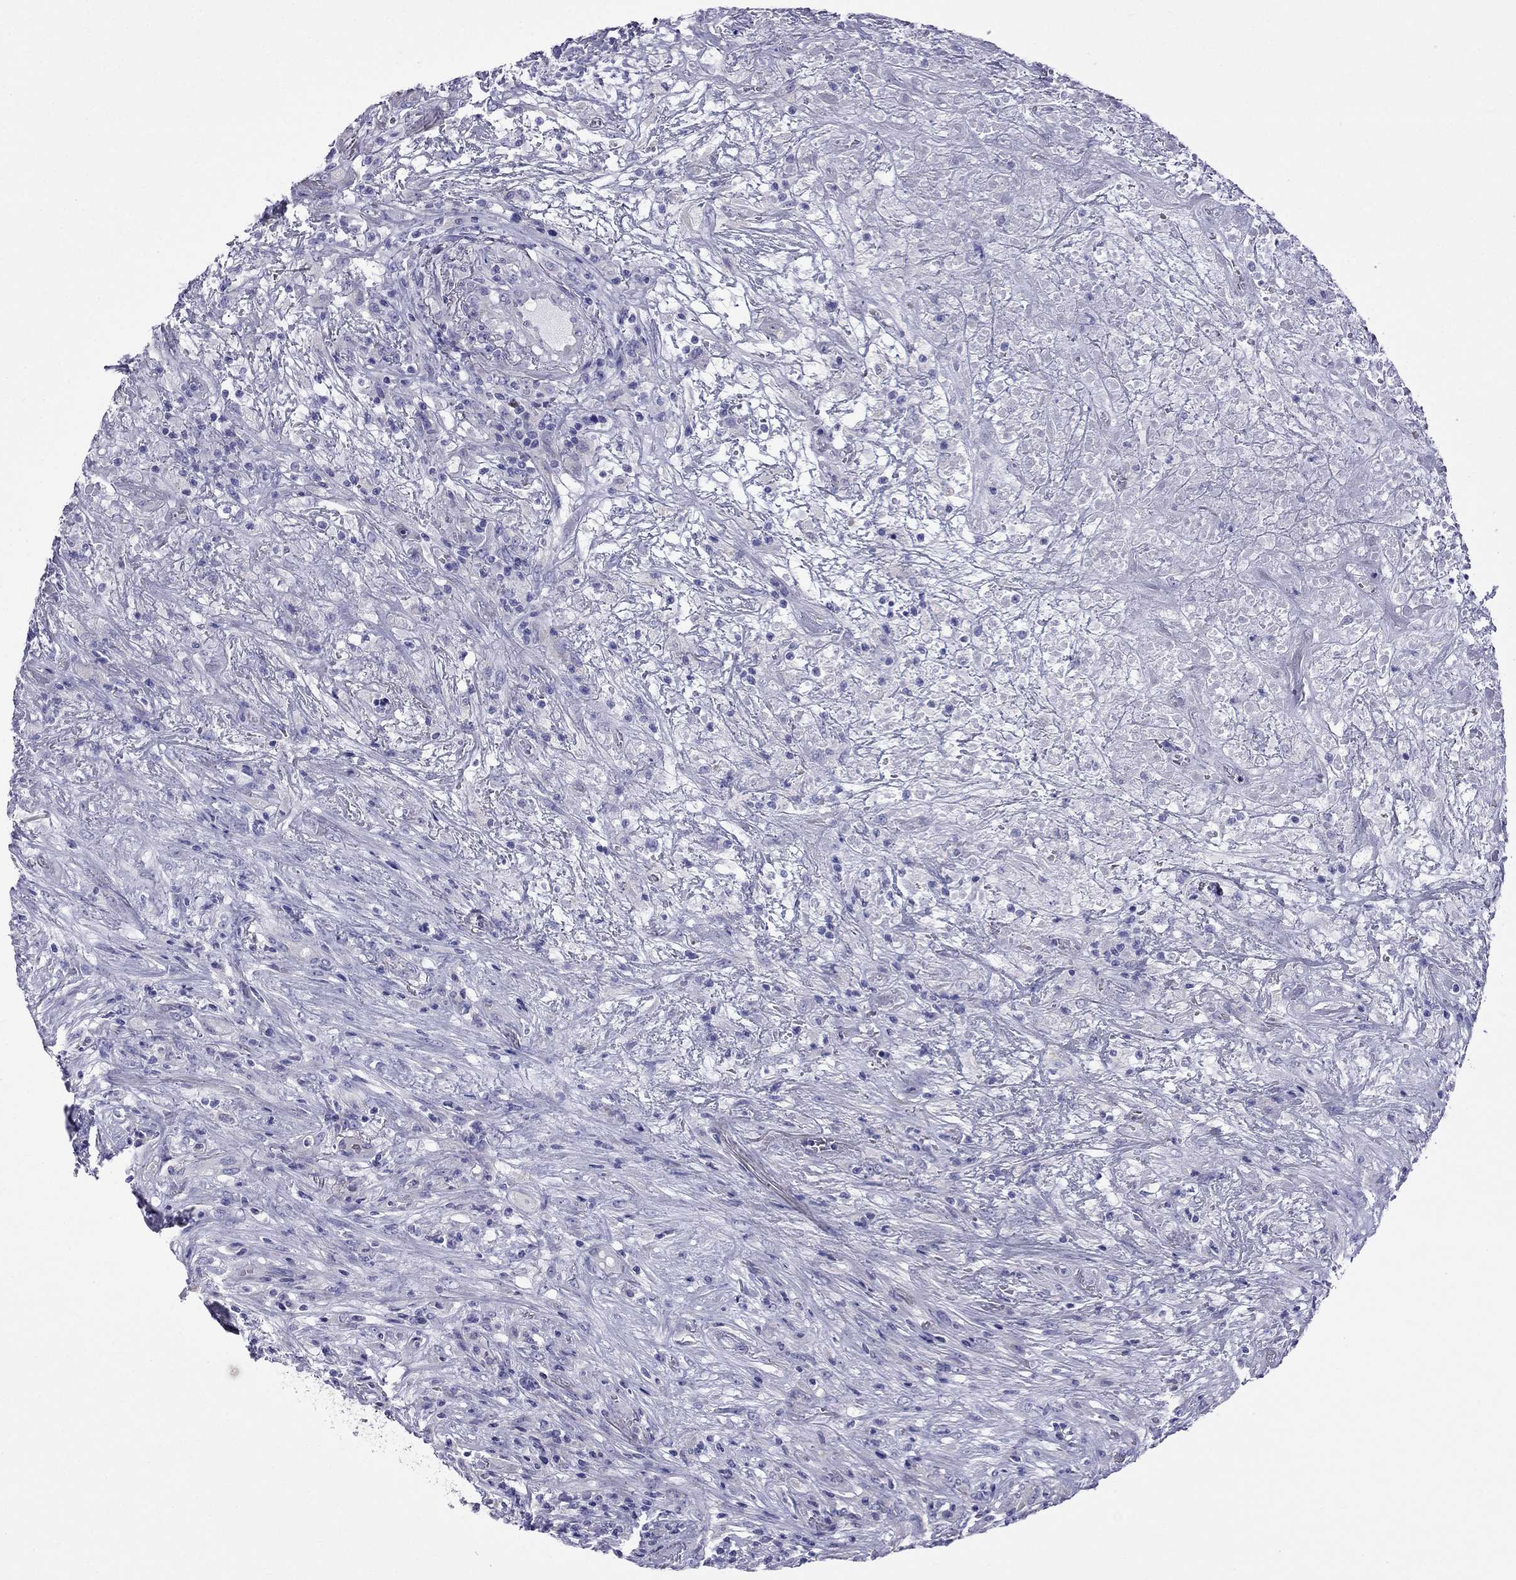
{"staining": {"intensity": "negative", "quantity": "none", "location": "none"}, "tissue": "lymphoma", "cell_type": "Tumor cells", "image_type": "cancer", "snomed": [{"axis": "morphology", "description": "Malignant lymphoma, non-Hodgkin's type, High grade"}, {"axis": "topography", "description": "Lung"}], "caption": "Immunohistochemical staining of human lymphoma exhibits no significant positivity in tumor cells.", "gene": "TDRD1", "patient": {"sex": "male", "age": 79}}